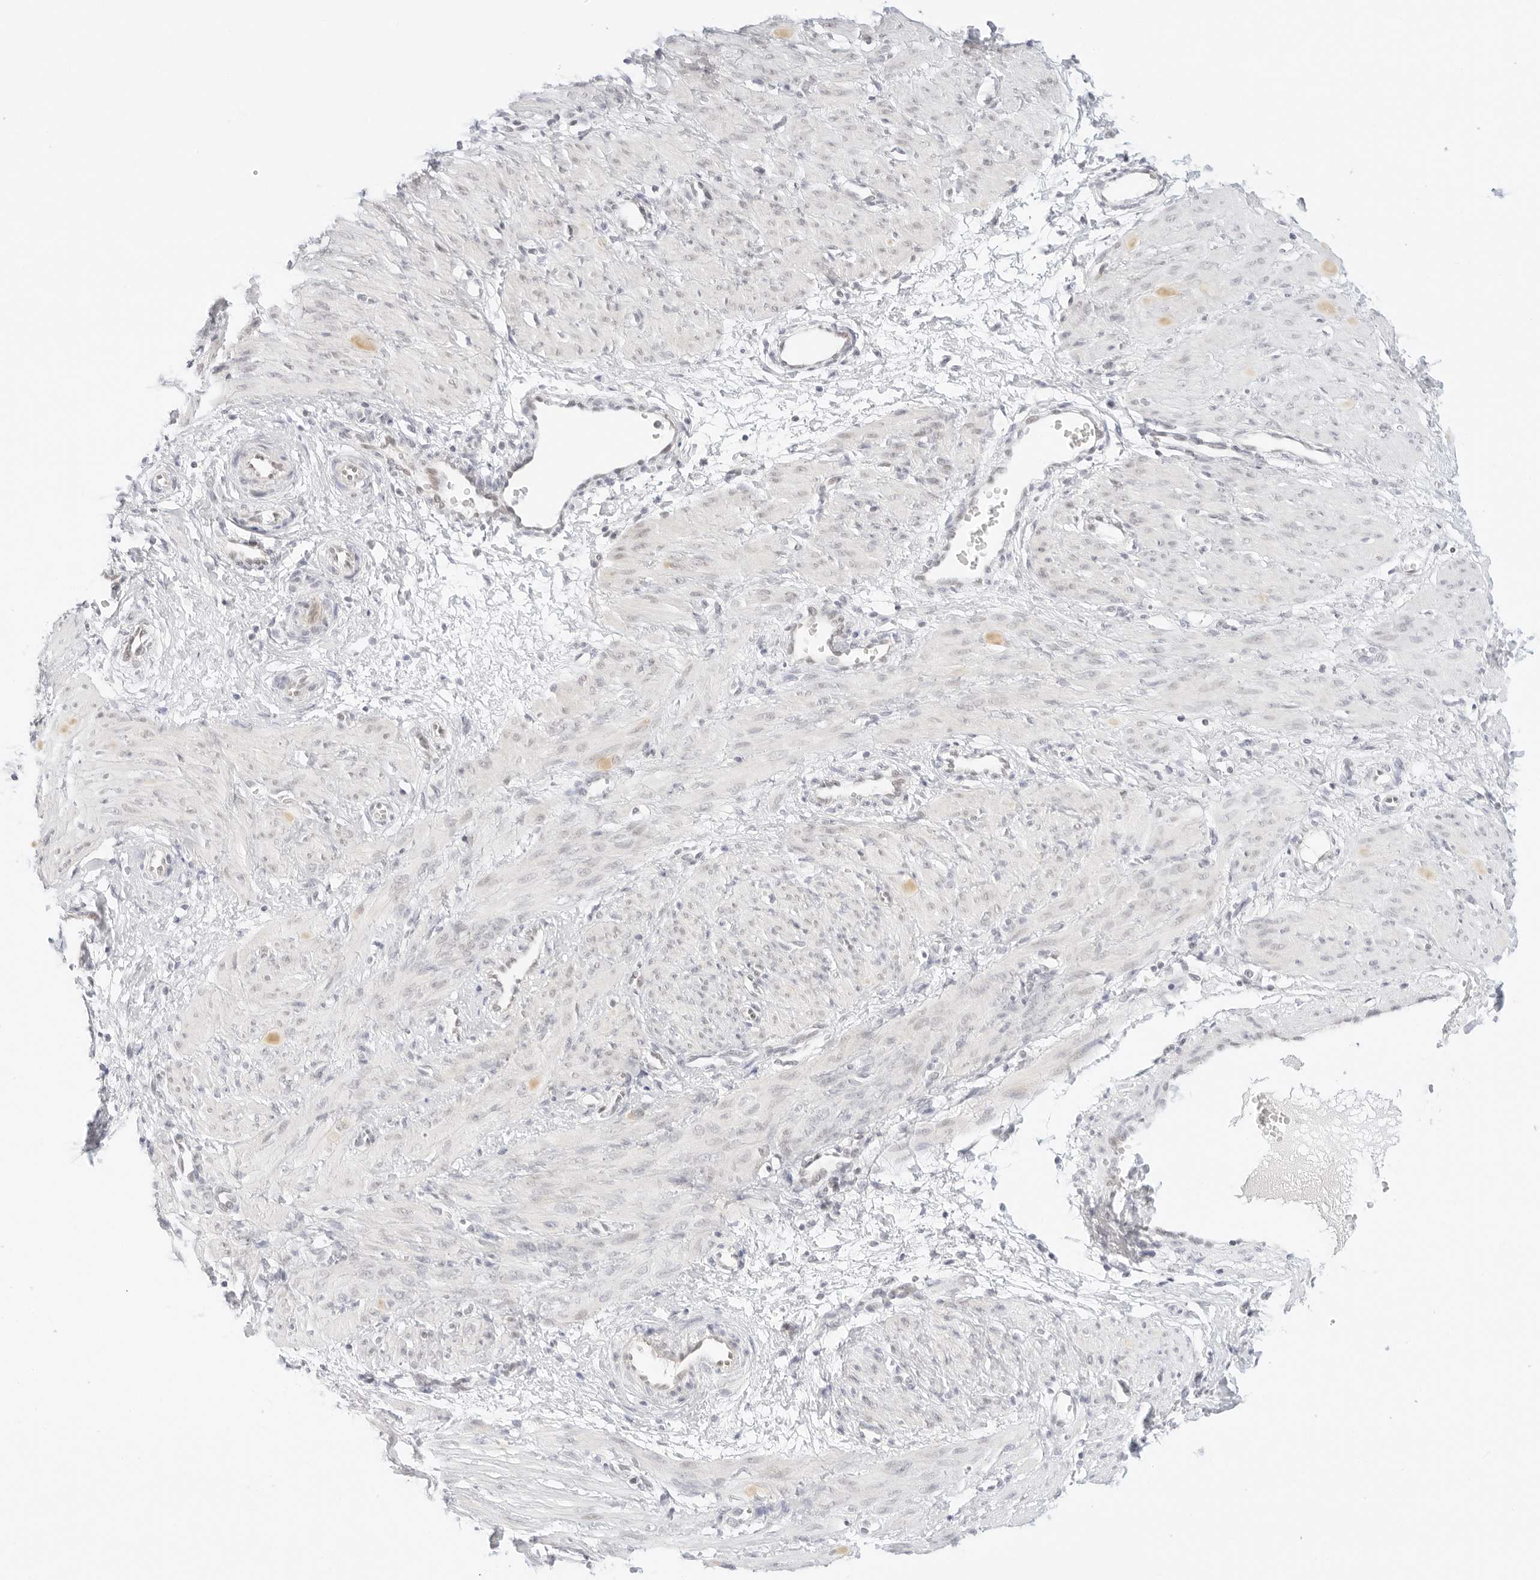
{"staining": {"intensity": "negative", "quantity": "none", "location": "none"}, "tissue": "smooth muscle", "cell_type": "Smooth muscle cells", "image_type": "normal", "snomed": [{"axis": "morphology", "description": "Normal tissue, NOS"}, {"axis": "topography", "description": "Endometrium"}], "caption": "Immunohistochemistry (IHC) histopathology image of unremarkable smooth muscle: human smooth muscle stained with DAB reveals no significant protein expression in smooth muscle cells. (Stains: DAB (3,3'-diaminobenzidine) immunohistochemistry with hematoxylin counter stain, Microscopy: brightfield microscopy at high magnification).", "gene": "POLR3C", "patient": {"sex": "female", "age": 33}}